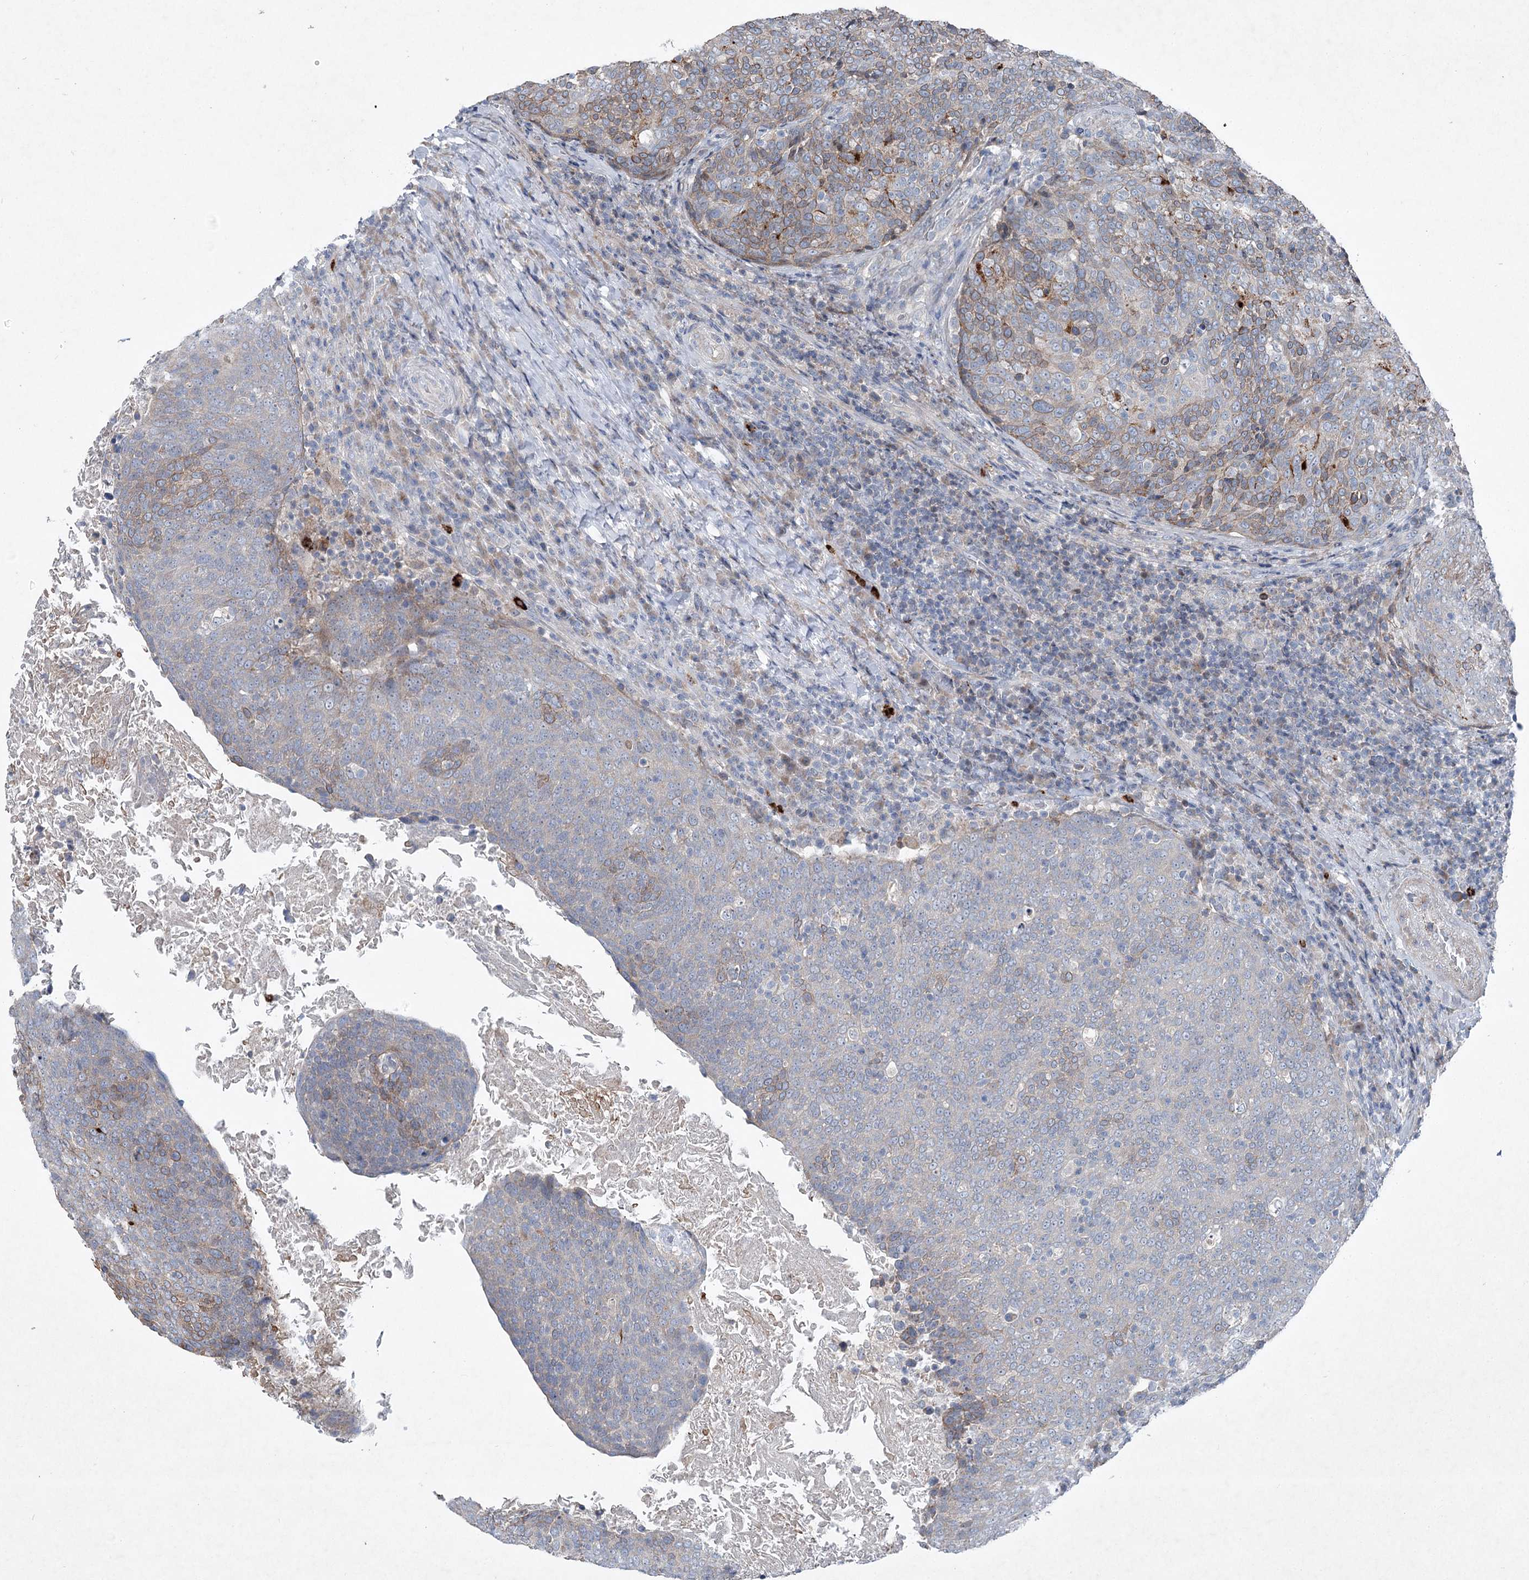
{"staining": {"intensity": "moderate", "quantity": "<25%", "location": "cytoplasmic/membranous"}, "tissue": "head and neck cancer", "cell_type": "Tumor cells", "image_type": "cancer", "snomed": [{"axis": "morphology", "description": "Squamous cell carcinoma, NOS"}, {"axis": "morphology", "description": "Squamous cell carcinoma, metastatic, NOS"}, {"axis": "topography", "description": "Lymph node"}, {"axis": "topography", "description": "Head-Neck"}], "caption": "A brown stain shows moderate cytoplasmic/membranous expression of a protein in human head and neck squamous cell carcinoma tumor cells.", "gene": "PLA2G12A", "patient": {"sex": "male", "age": 62}}